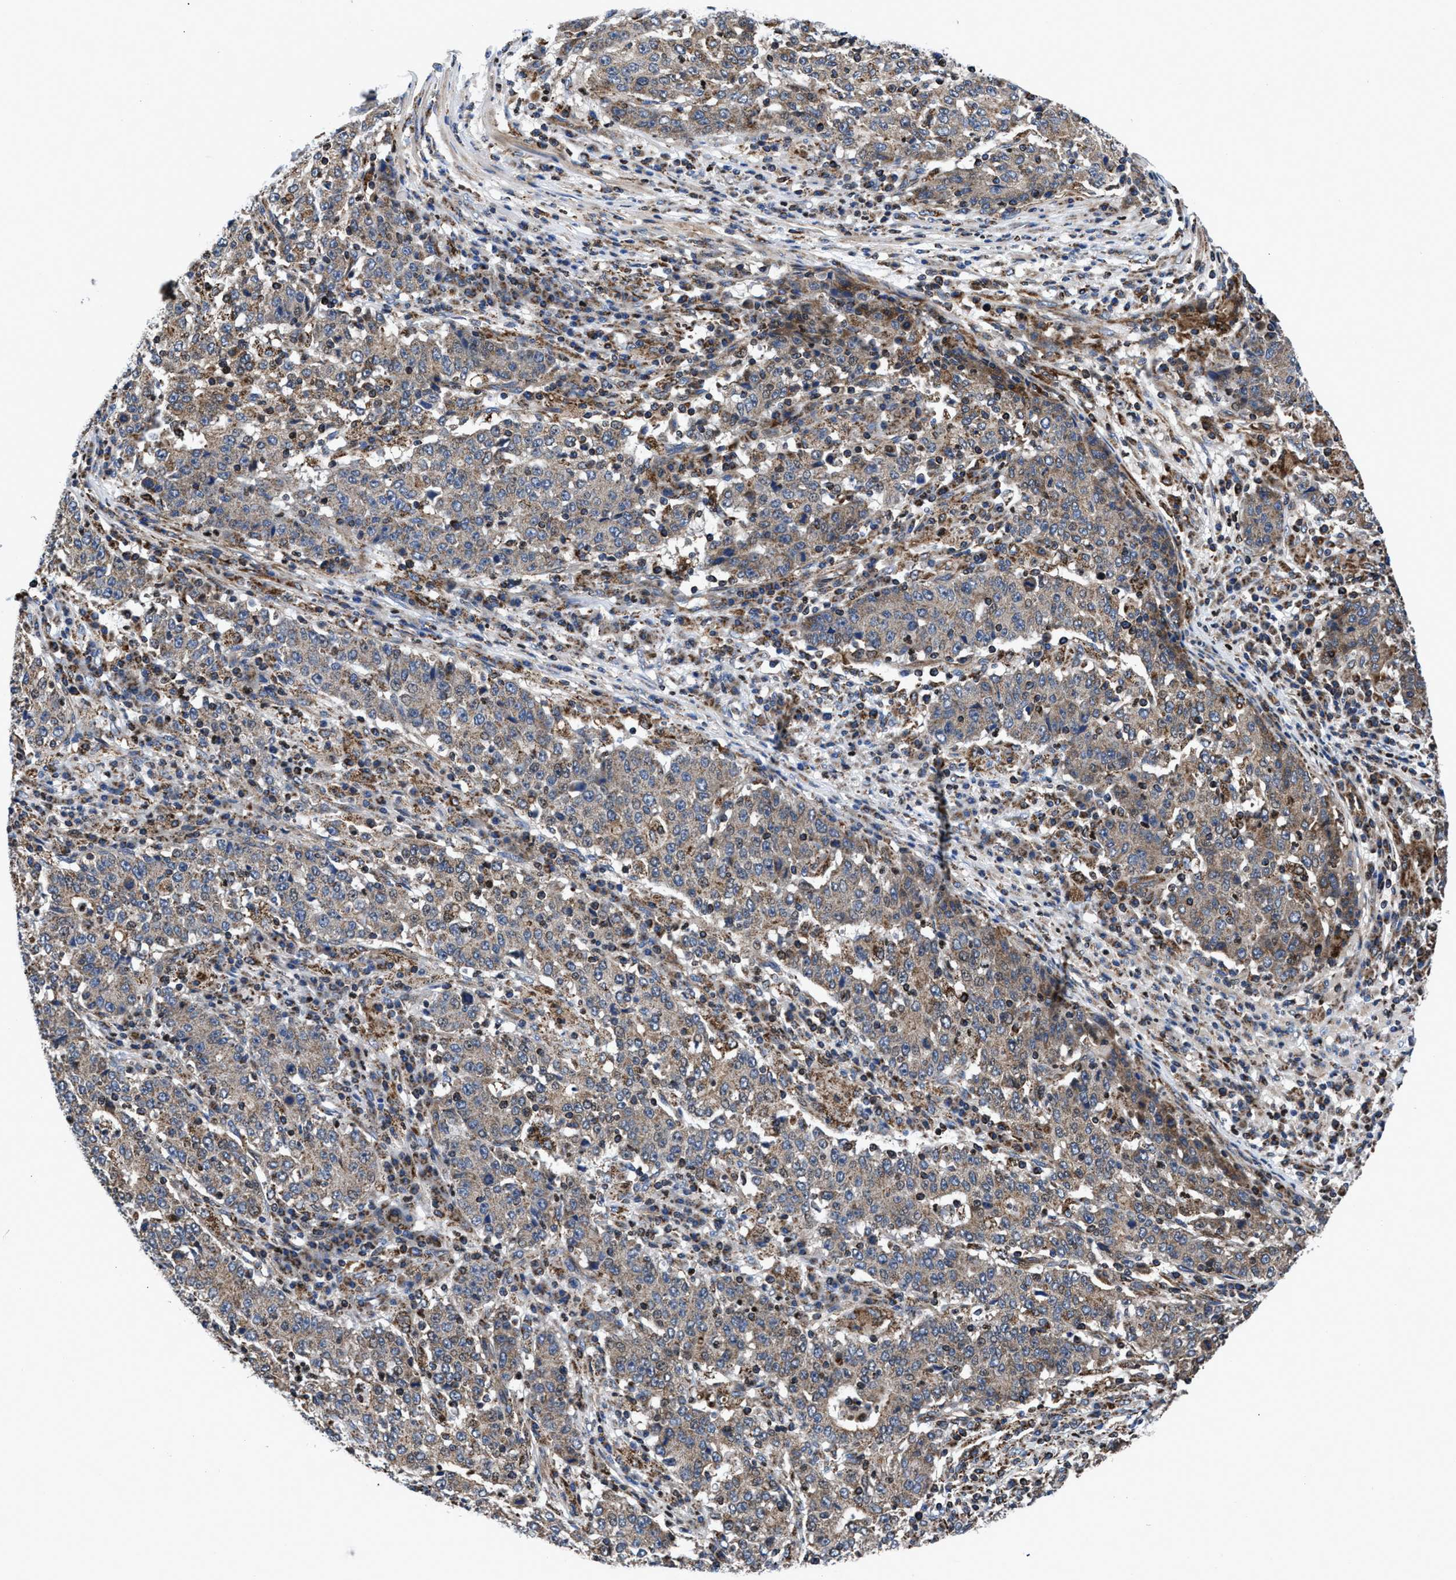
{"staining": {"intensity": "weak", "quantity": ">75%", "location": "cytoplasmic/membranous"}, "tissue": "stomach cancer", "cell_type": "Tumor cells", "image_type": "cancer", "snomed": [{"axis": "morphology", "description": "Adenocarcinoma, NOS"}, {"axis": "topography", "description": "Stomach"}], "caption": "The immunohistochemical stain shows weak cytoplasmic/membranous expression in tumor cells of stomach adenocarcinoma tissue.", "gene": "PRR15L", "patient": {"sex": "male", "age": 59}}